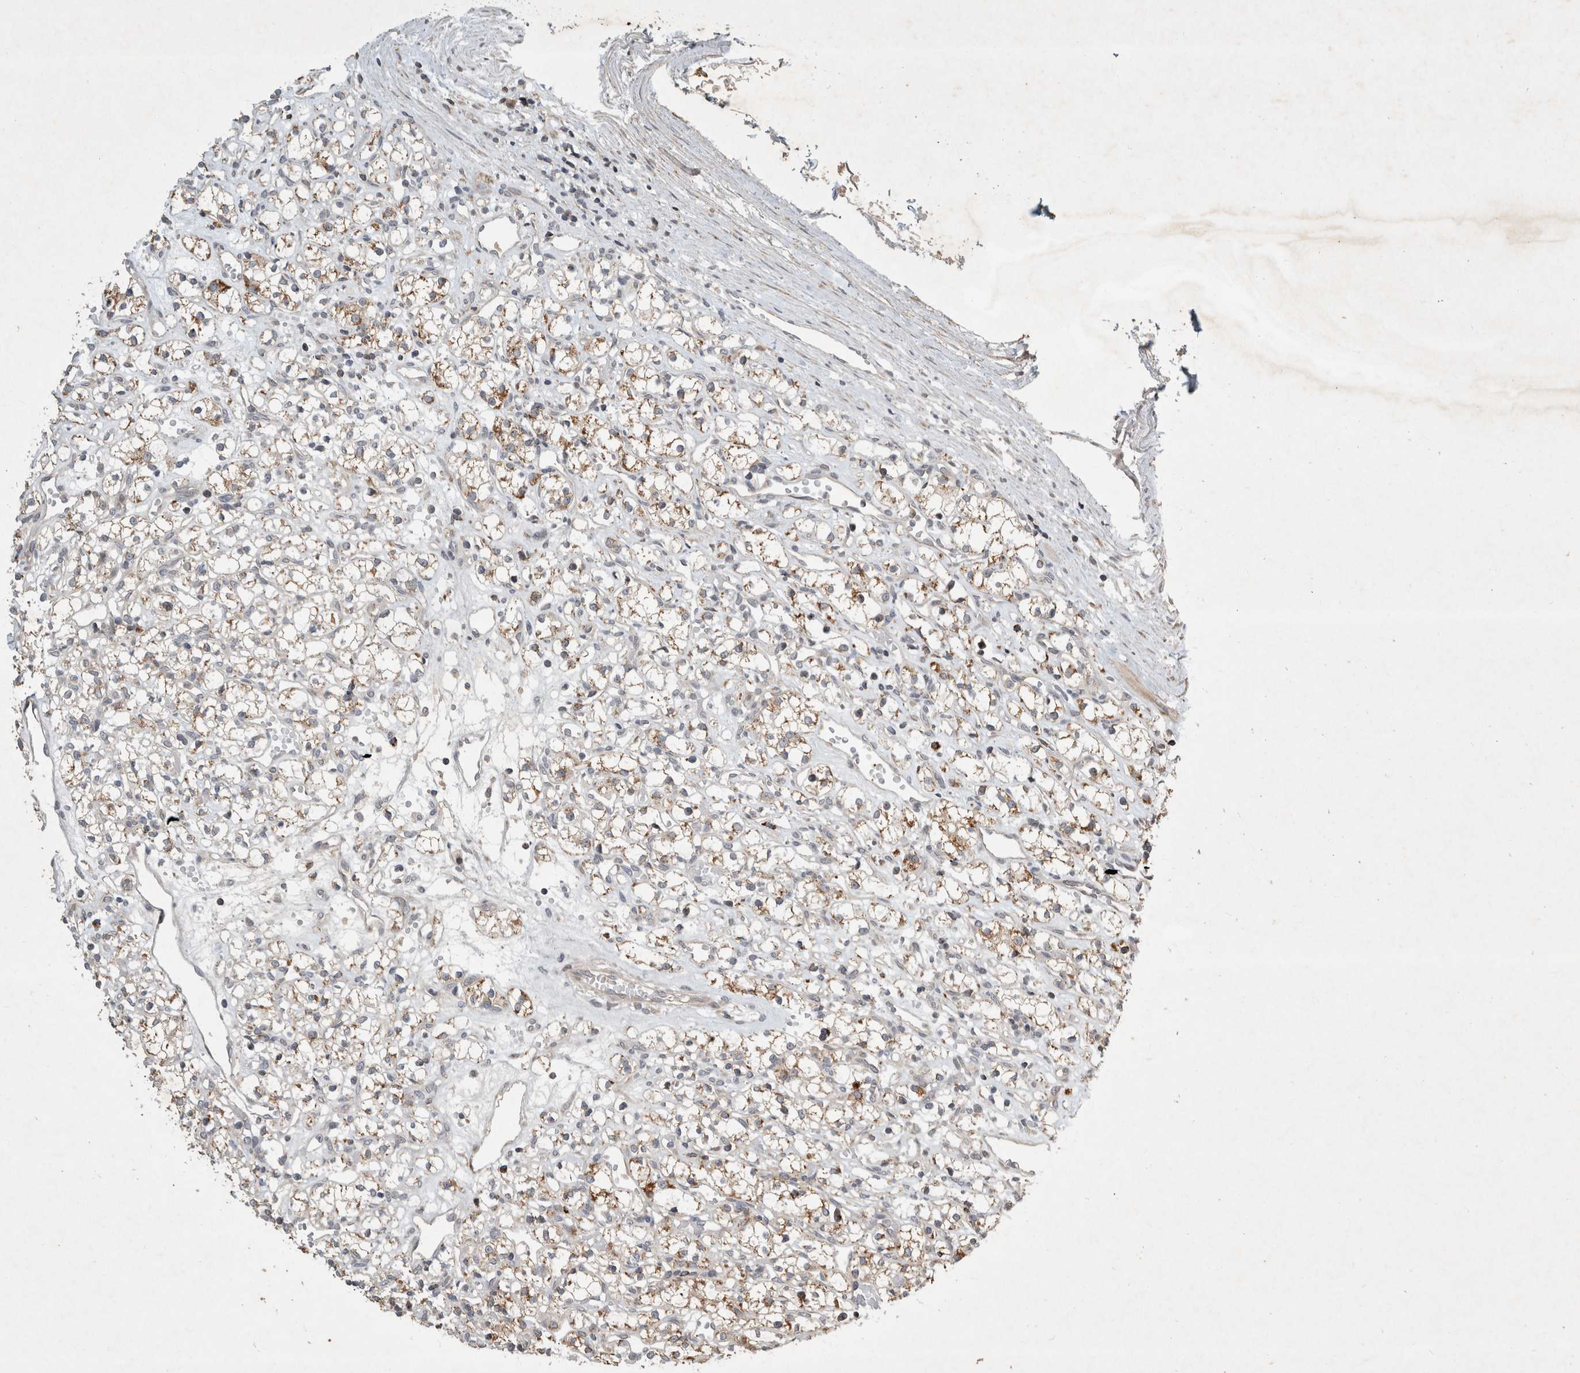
{"staining": {"intensity": "moderate", "quantity": "25%-75%", "location": "cytoplasmic/membranous"}, "tissue": "renal cancer", "cell_type": "Tumor cells", "image_type": "cancer", "snomed": [{"axis": "morphology", "description": "Adenocarcinoma, NOS"}, {"axis": "topography", "description": "Kidney"}], "caption": "Protein expression analysis of renal cancer (adenocarcinoma) demonstrates moderate cytoplasmic/membranous staining in approximately 25%-75% of tumor cells.", "gene": "SERAC1", "patient": {"sex": "female", "age": 59}}